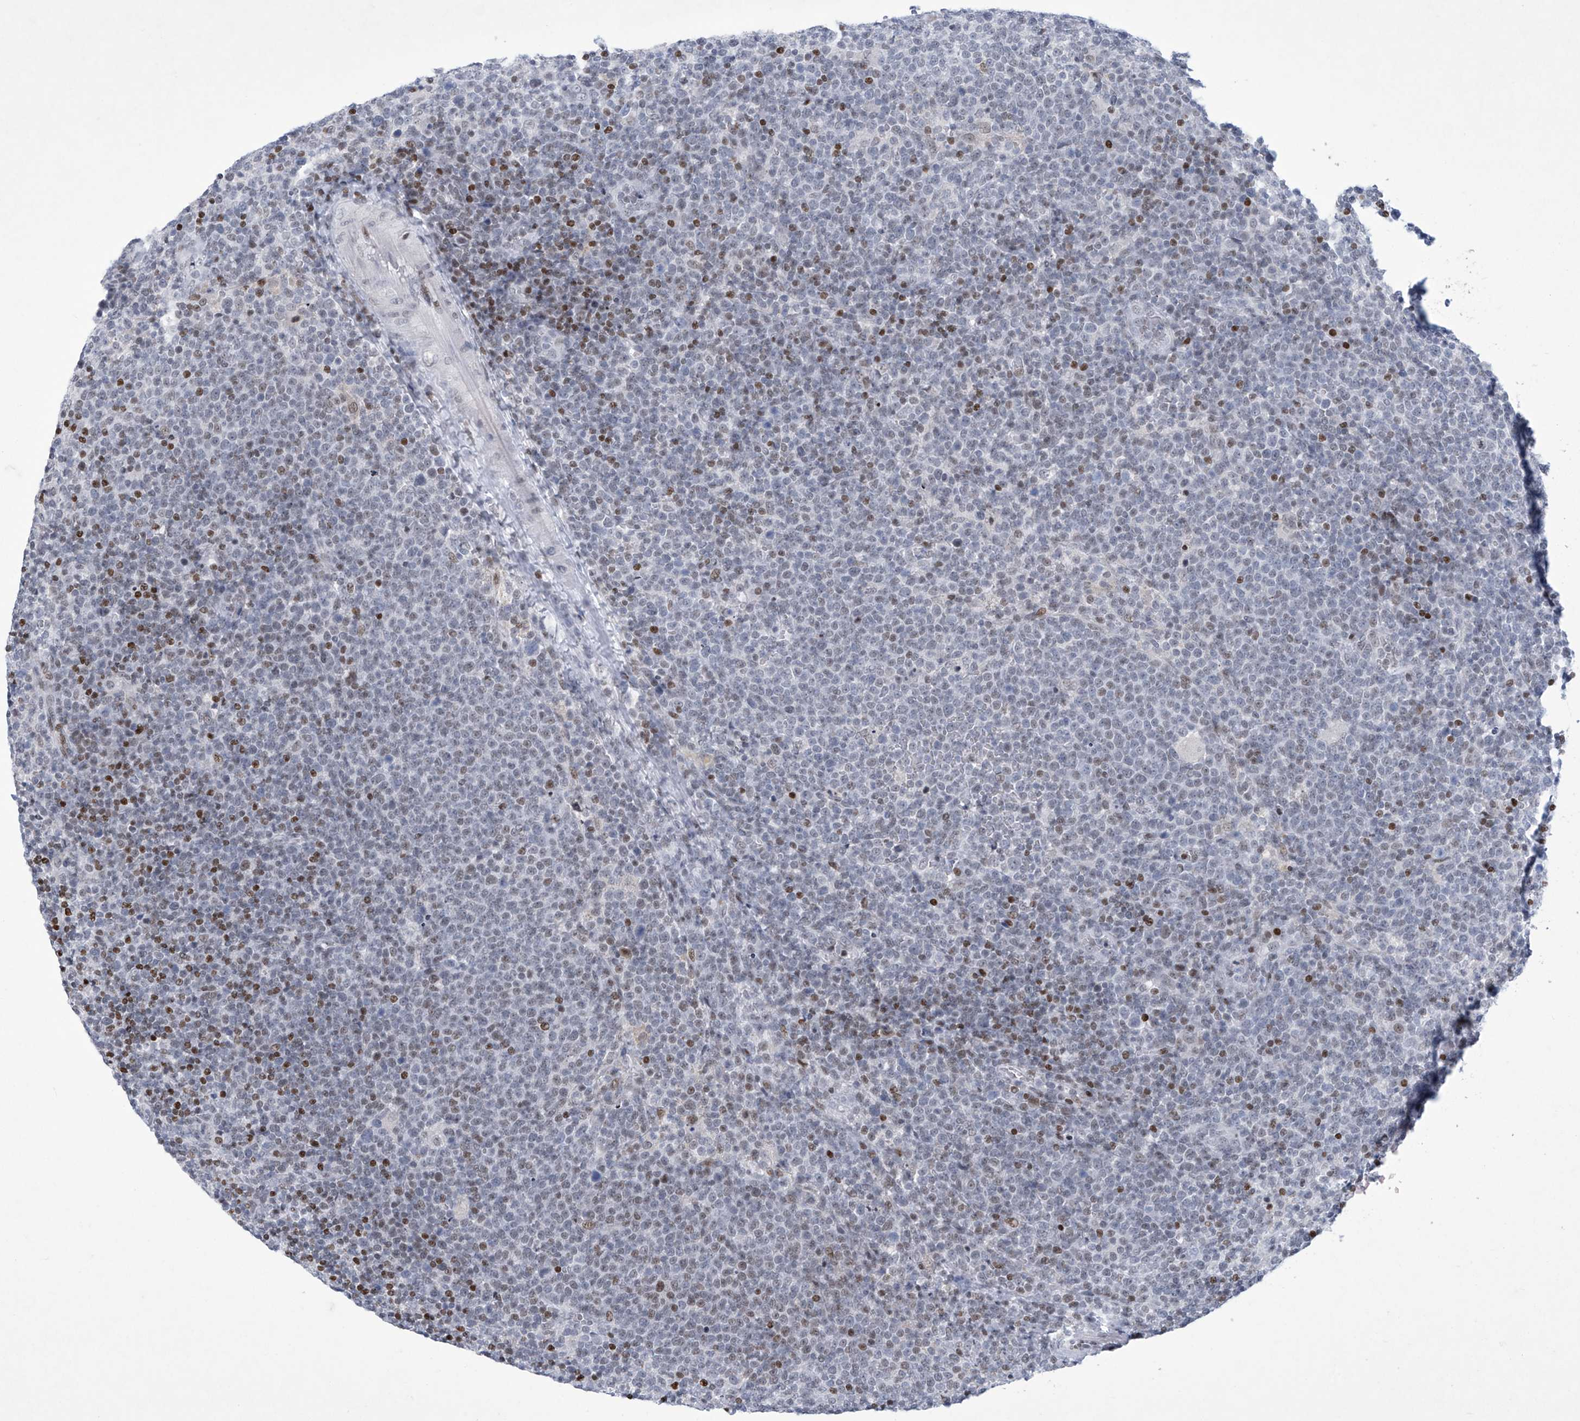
{"staining": {"intensity": "weak", "quantity": "<25%", "location": "nuclear"}, "tissue": "lymphoma", "cell_type": "Tumor cells", "image_type": "cancer", "snomed": [{"axis": "morphology", "description": "Malignant lymphoma, non-Hodgkin's type, High grade"}, {"axis": "topography", "description": "Lymph node"}], "caption": "Immunohistochemistry (IHC) of human lymphoma reveals no positivity in tumor cells. (Brightfield microscopy of DAB (3,3'-diaminobenzidine) immunohistochemistry at high magnification).", "gene": "RFX7", "patient": {"sex": "male", "age": 61}}